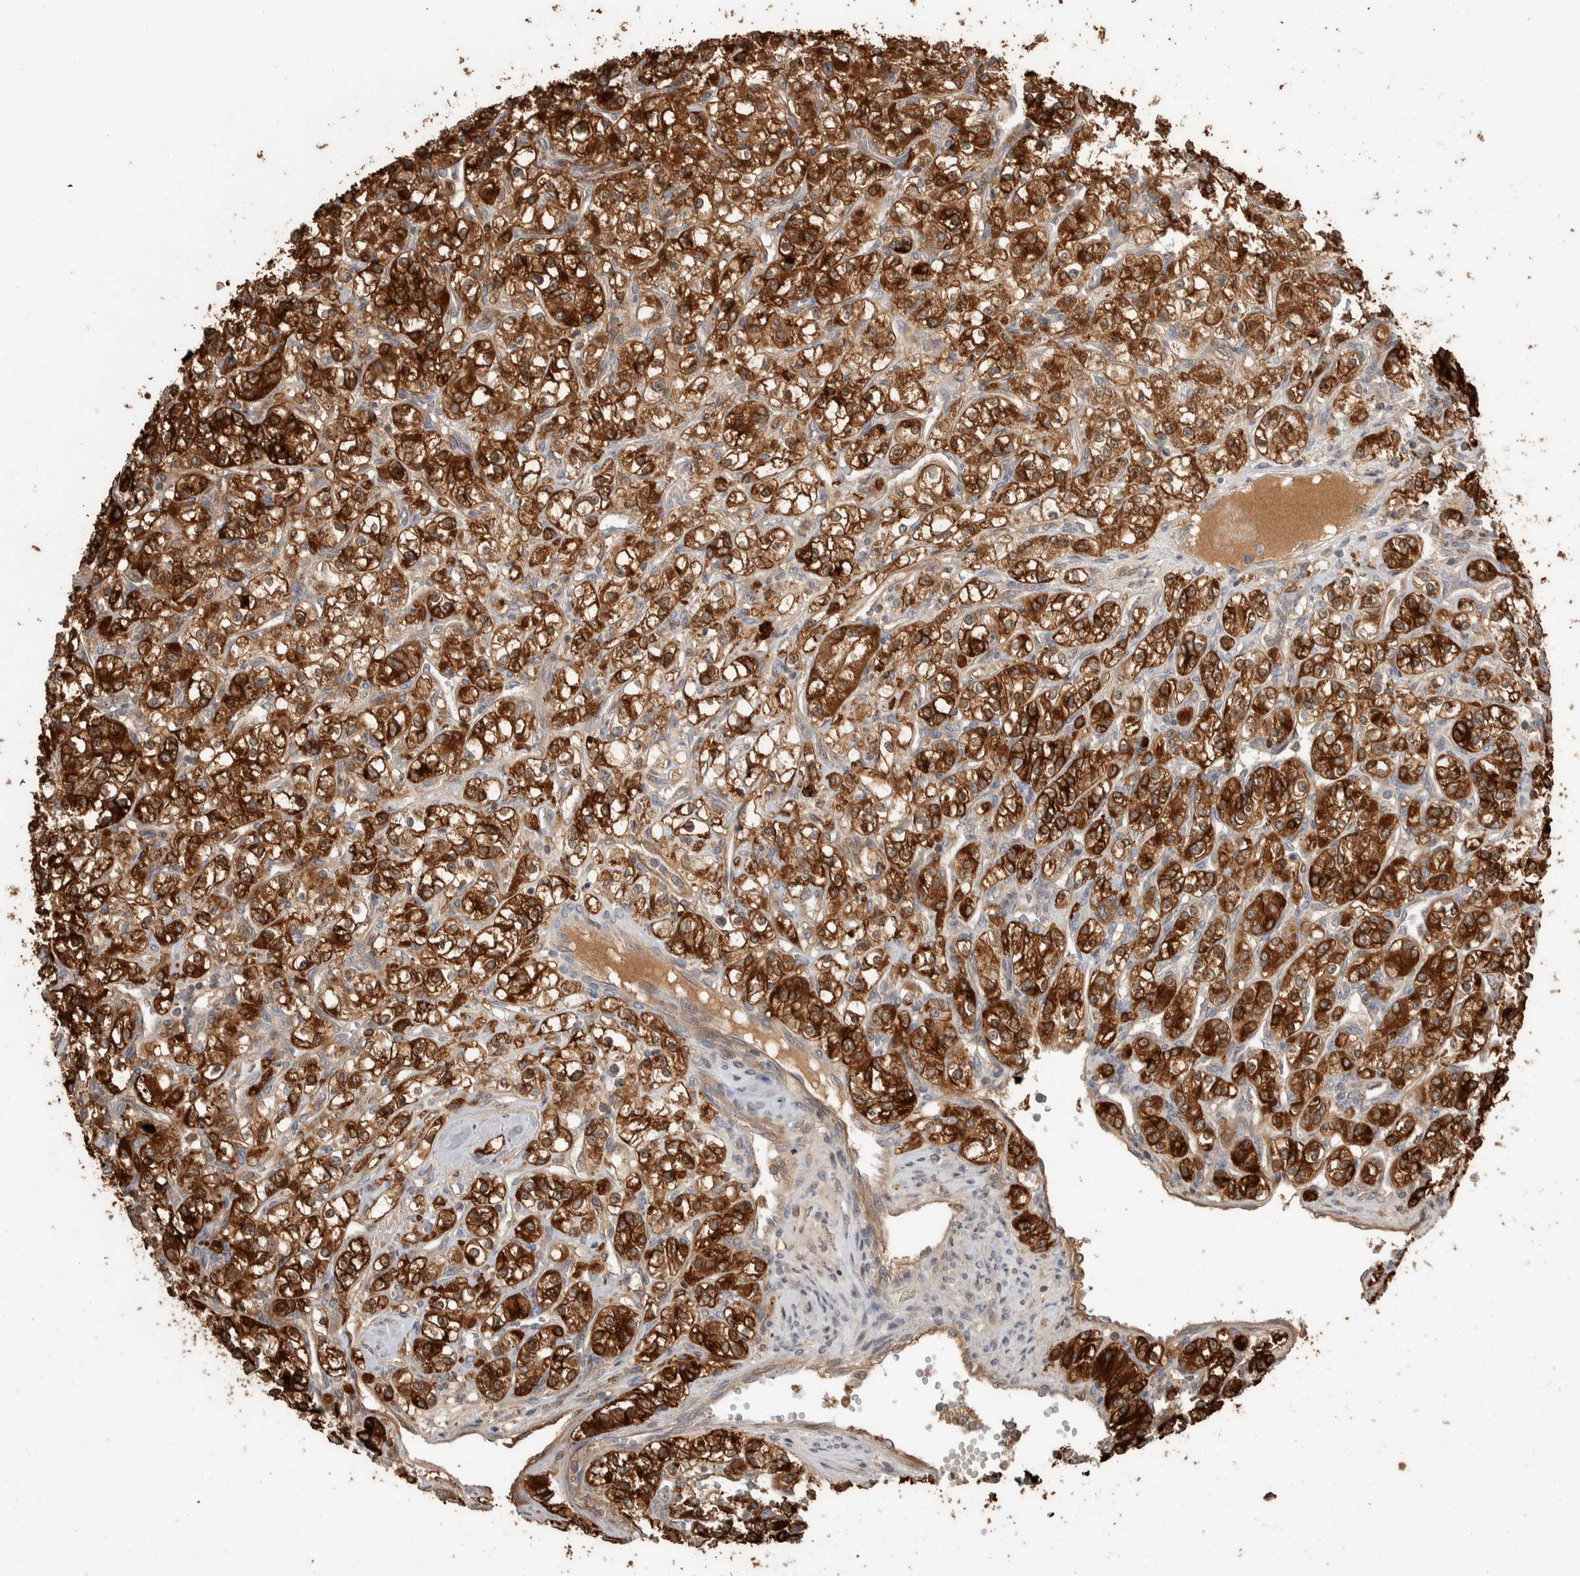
{"staining": {"intensity": "strong", "quantity": ">75%", "location": "cytoplasmic/membranous"}, "tissue": "renal cancer", "cell_type": "Tumor cells", "image_type": "cancer", "snomed": [{"axis": "morphology", "description": "Adenocarcinoma, NOS"}, {"axis": "topography", "description": "Kidney"}], "caption": "High-power microscopy captured an immunohistochemistry photomicrograph of renal cancer, revealing strong cytoplasmic/membranous positivity in approximately >75% of tumor cells.", "gene": "CNTROB", "patient": {"sex": "male", "age": 77}}